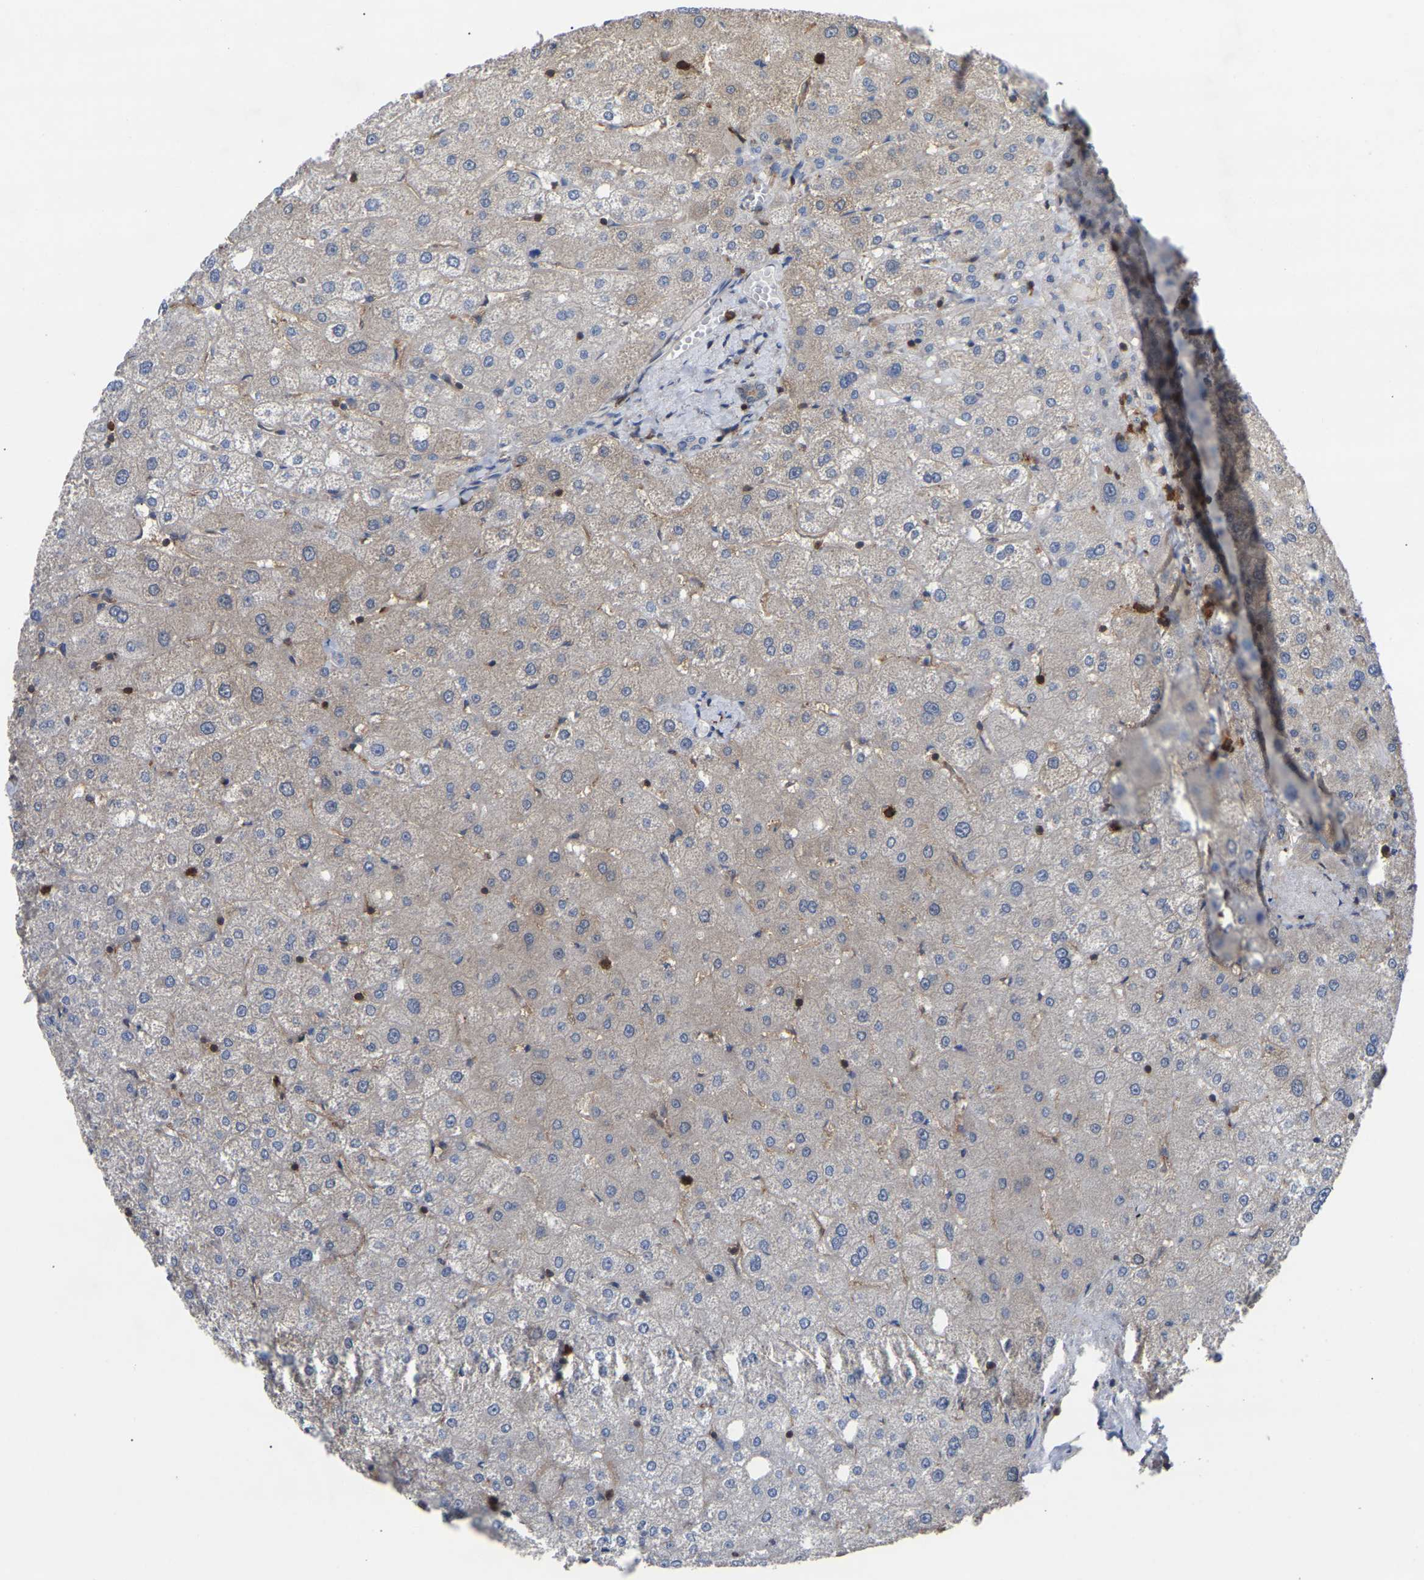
{"staining": {"intensity": "weak", "quantity": "25%-75%", "location": "cytoplasmic/membranous"}, "tissue": "liver", "cell_type": "Cholangiocytes", "image_type": "normal", "snomed": [{"axis": "morphology", "description": "Normal tissue, NOS"}, {"axis": "topography", "description": "Liver"}], "caption": "This photomicrograph displays IHC staining of benign liver, with low weak cytoplasmic/membranous expression in about 25%-75% of cholangiocytes.", "gene": "CIT", "patient": {"sex": "male", "age": 73}}